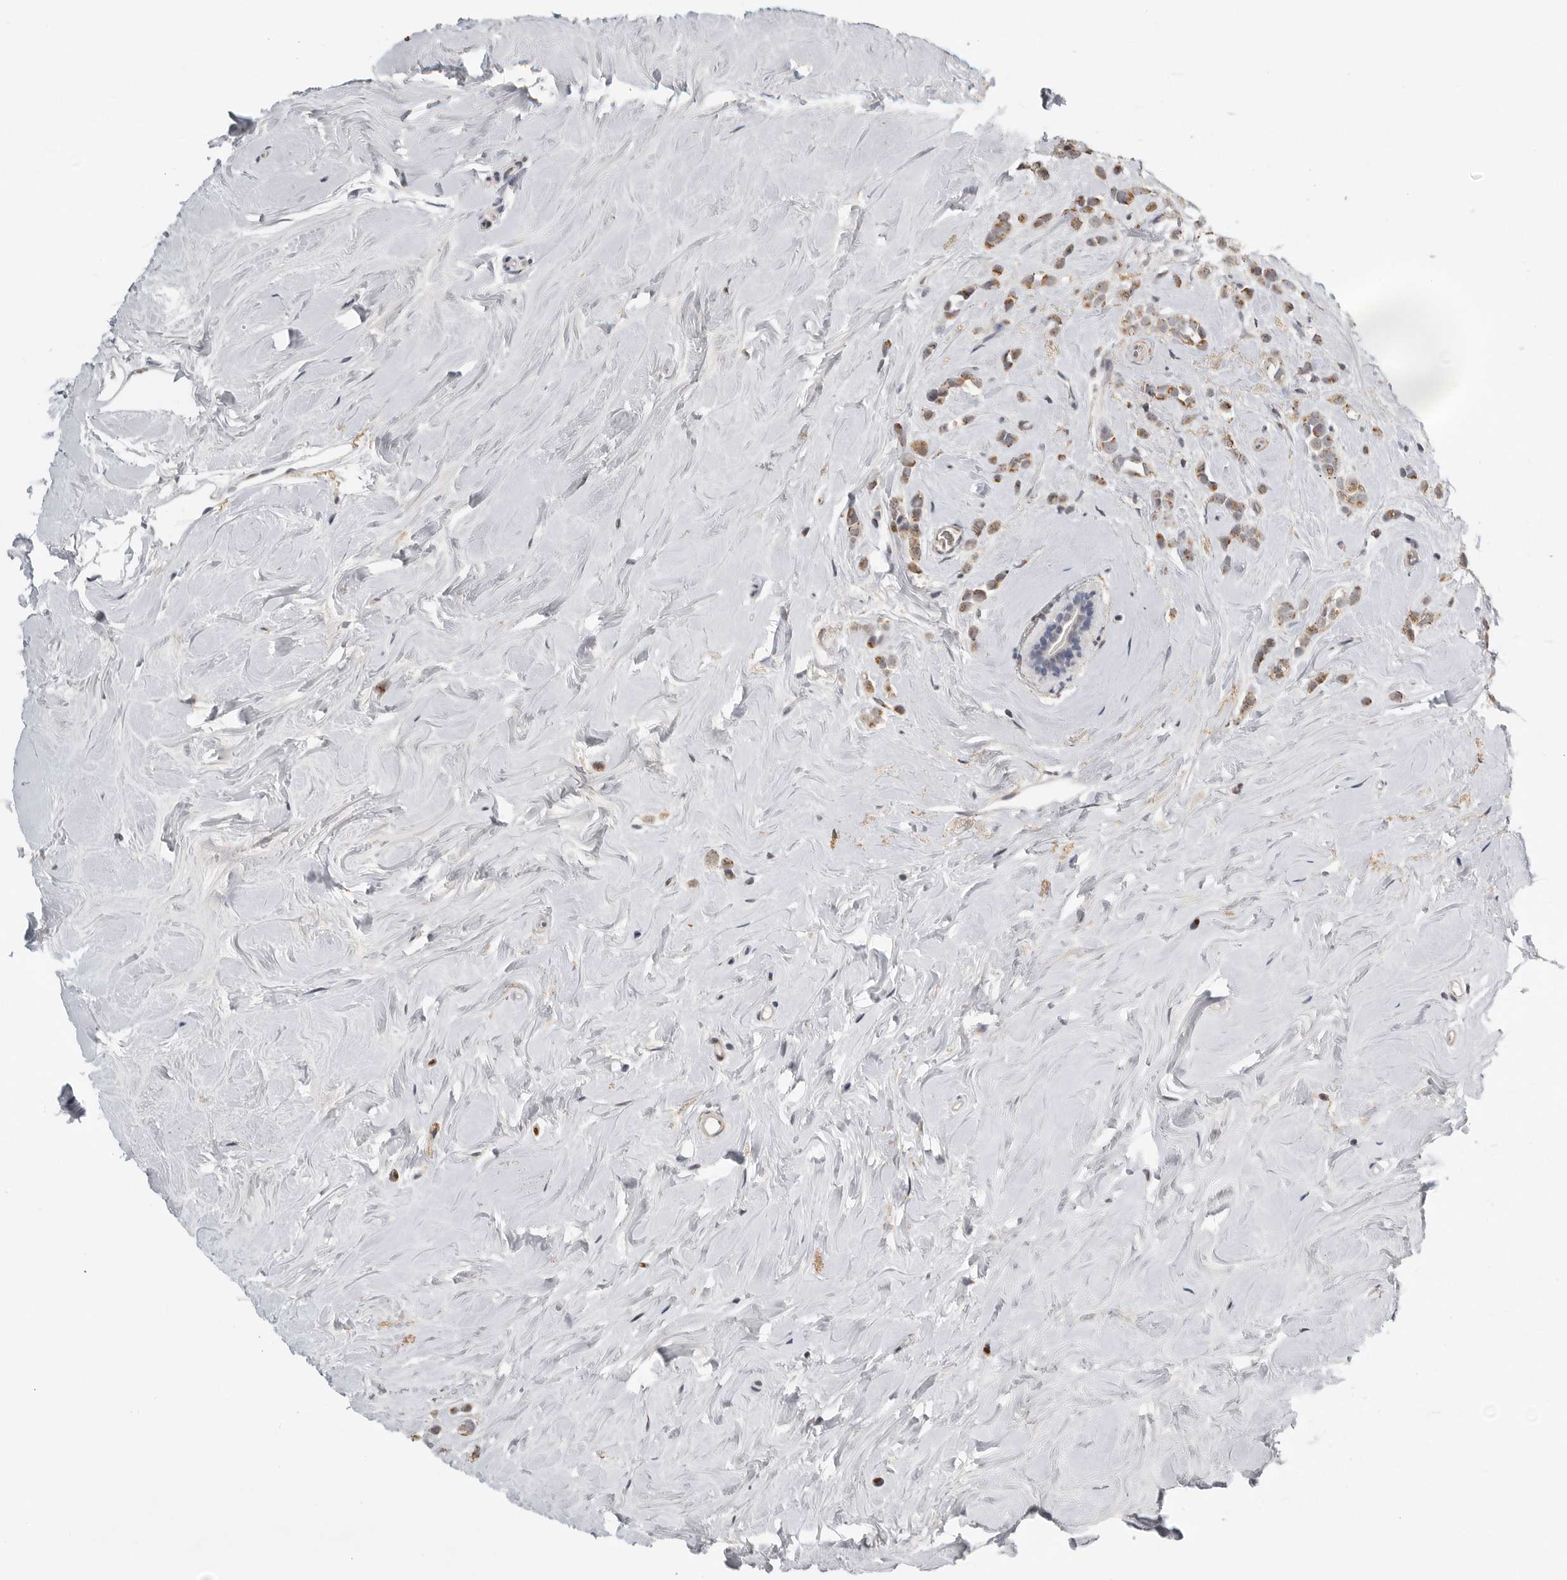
{"staining": {"intensity": "moderate", "quantity": ">75%", "location": "cytoplasmic/membranous"}, "tissue": "breast cancer", "cell_type": "Tumor cells", "image_type": "cancer", "snomed": [{"axis": "morphology", "description": "Lobular carcinoma"}, {"axis": "topography", "description": "Breast"}], "caption": "Tumor cells demonstrate medium levels of moderate cytoplasmic/membranous positivity in approximately >75% of cells in human breast cancer. The staining was performed using DAB to visualize the protein expression in brown, while the nuclei were stained in blue with hematoxylin (Magnification: 20x).", "gene": "PCMTD1", "patient": {"sex": "female", "age": 47}}